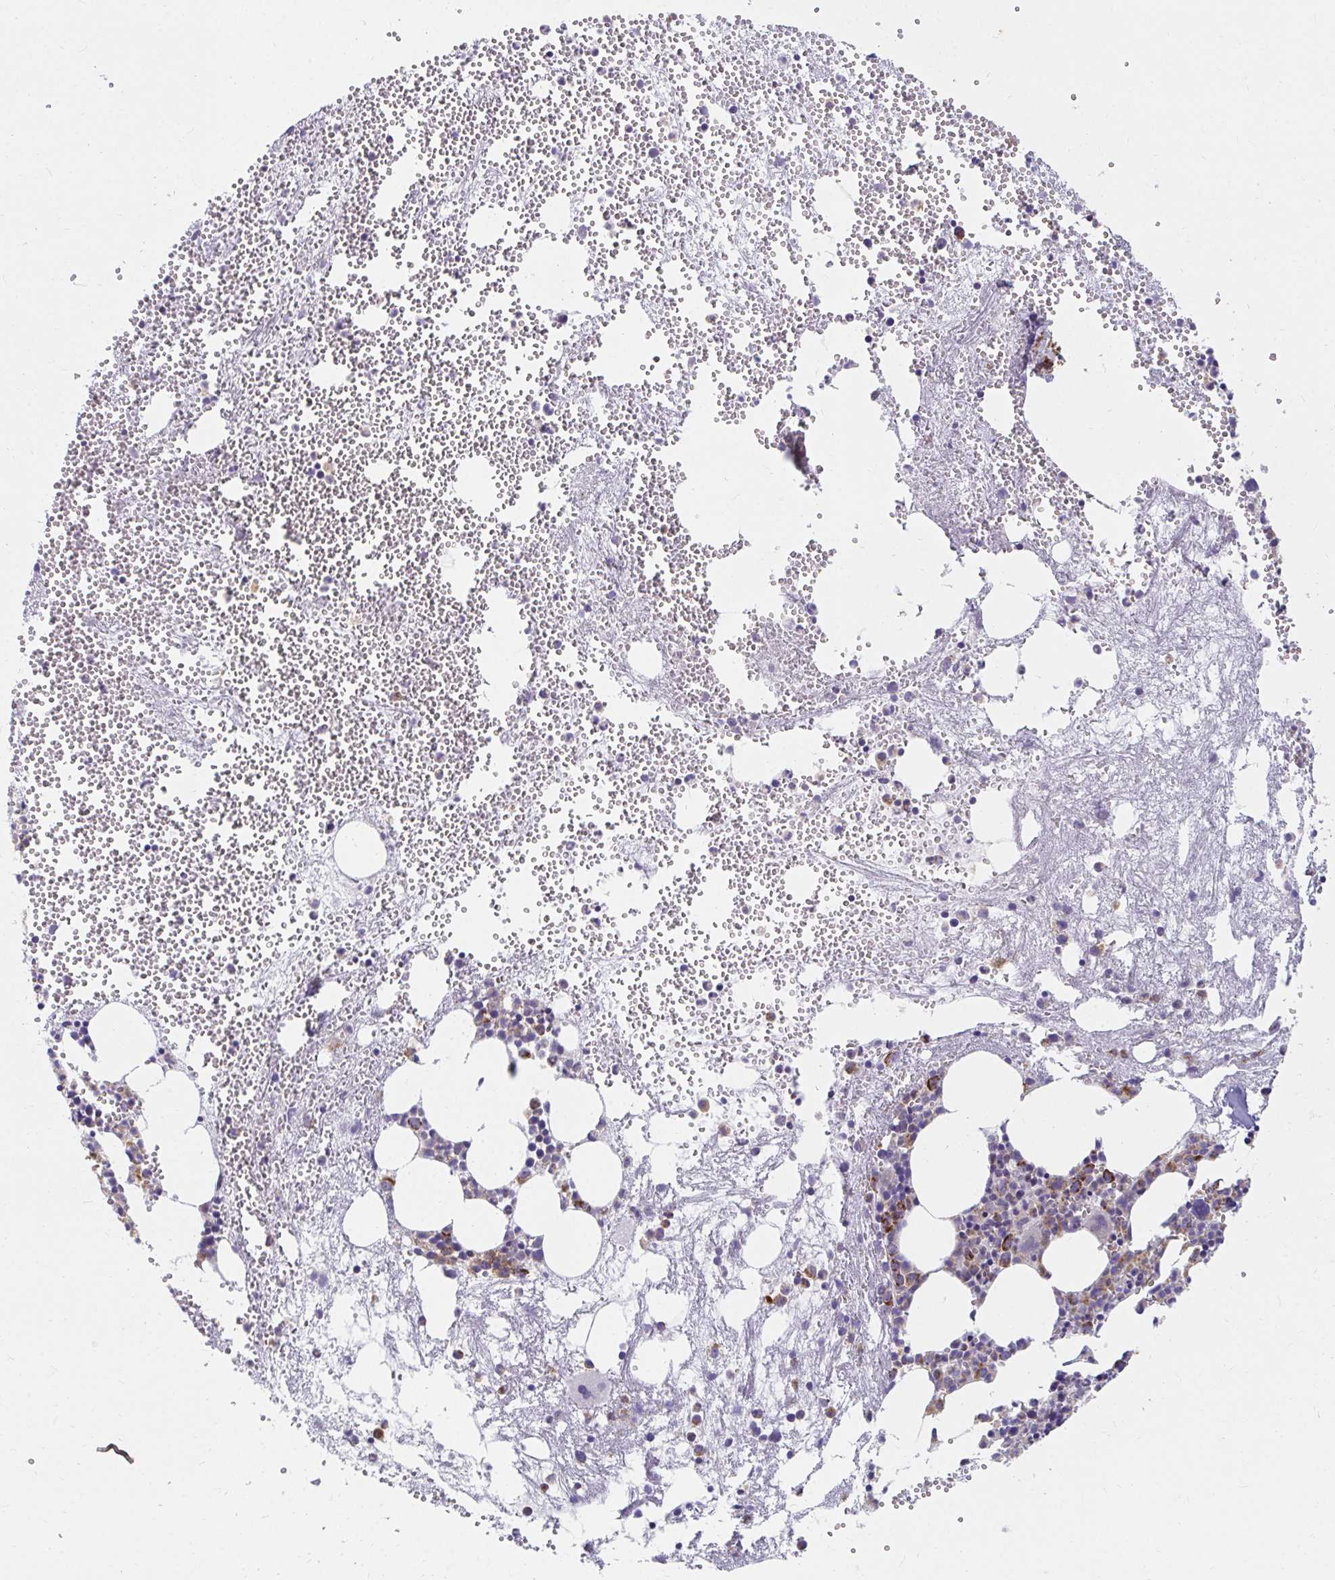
{"staining": {"intensity": "moderate", "quantity": "25%-75%", "location": "cytoplasmic/membranous"}, "tissue": "bone marrow", "cell_type": "Hematopoietic cells", "image_type": "normal", "snomed": [{"axis": "morphology", "description": "Normal tissue, NOS"}, {"axis": "topography", "description": "Bone marrow"}], "caption": "A high-resolution photomicrograph shows immunohistochemistry (IHC) staining of unremarkable bone marrow, which exhibits moderate cytoplasmic/membranous staining in about 25%-75% of hematopoietic cells.", "gene": "EXOC5", "patient": {"sex": "female", "age": 57}}